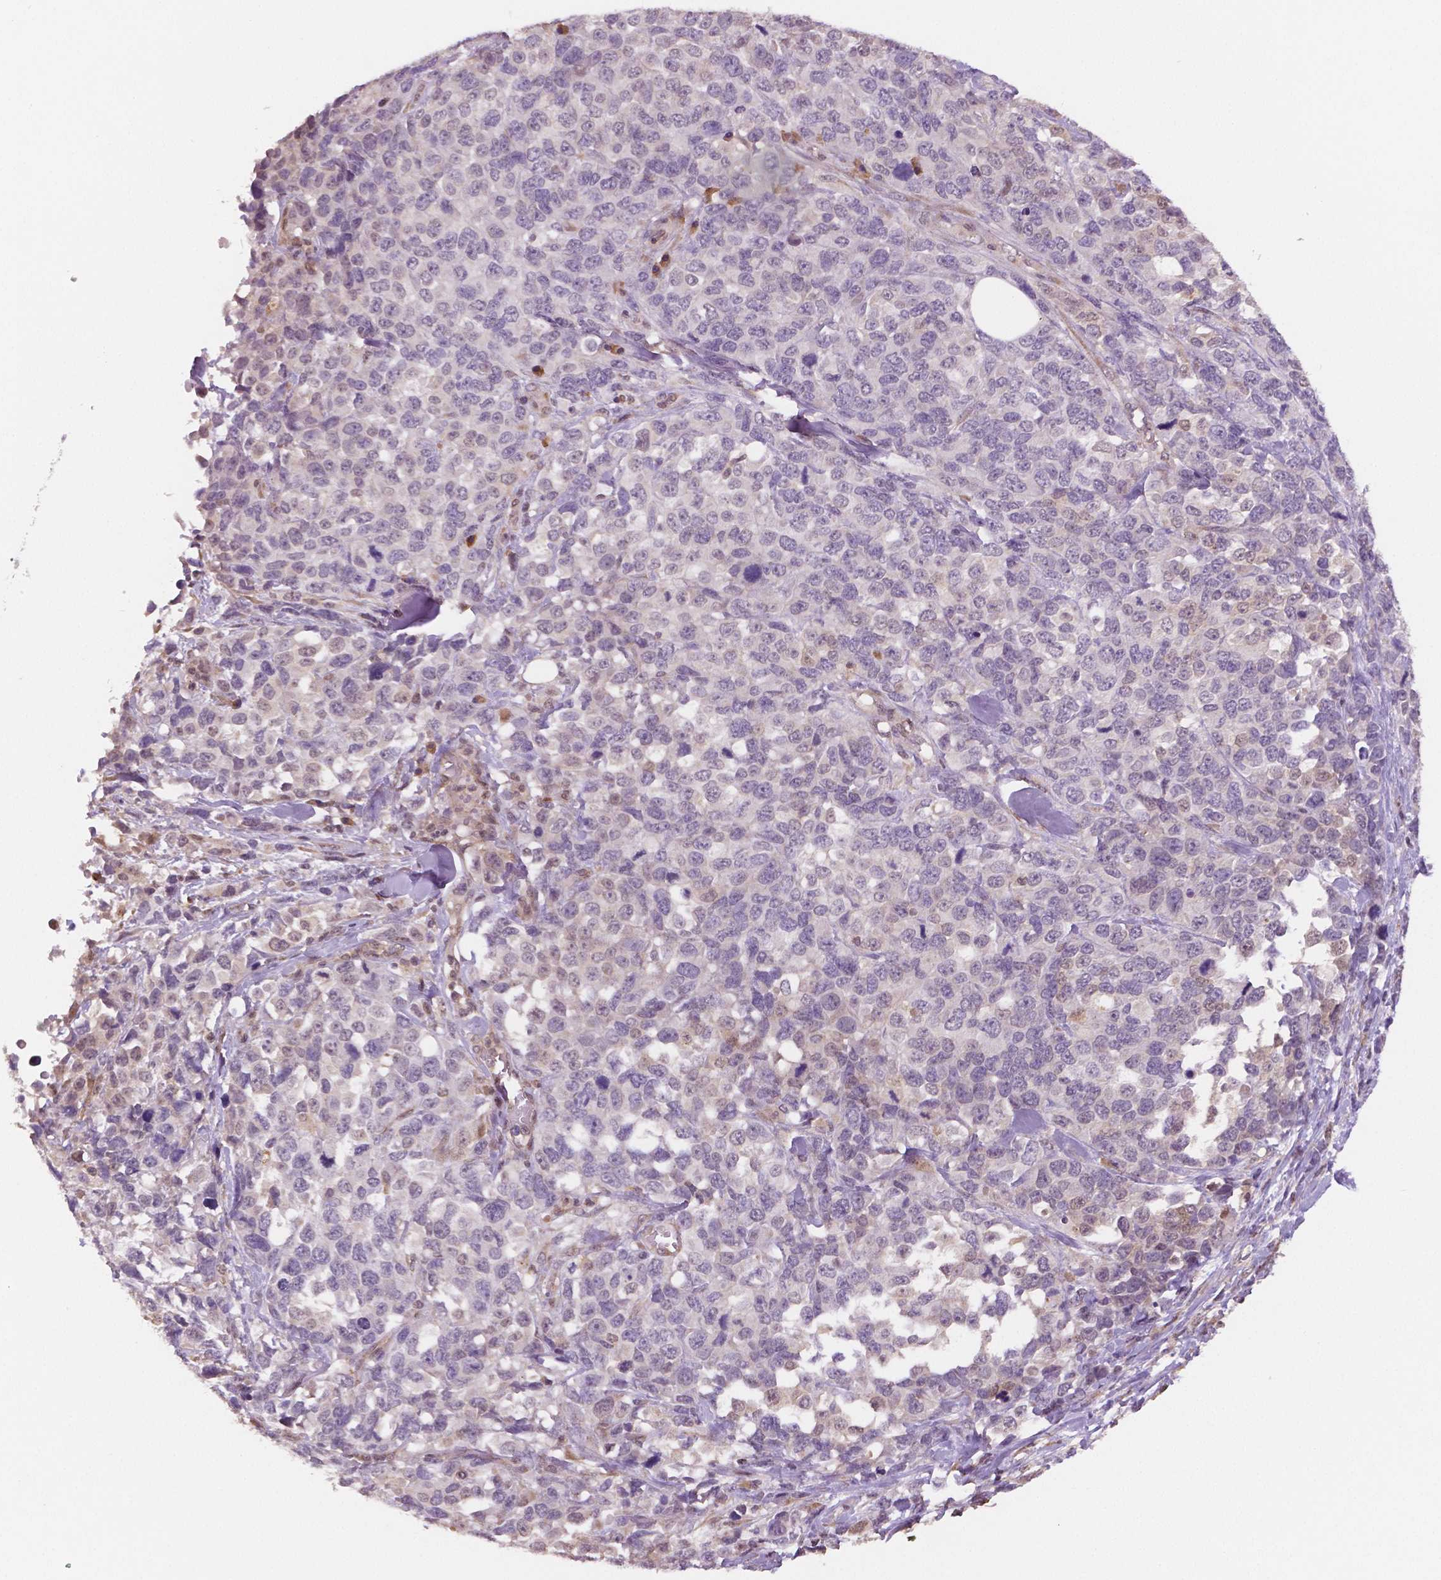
{"staining": {"intensity": "negative", "quantity": "none", "location": "none"}, "tissue": "melanoma", "cell_type": "Tumor cells", "image_type": "cancer", "snomed": [{"axis": "morphology", "description": "Malignant melanoma, Metastatic site"}, {"axis": "topography", "description": "Skin"}], "caption": "The histopathology image exhibits no significant positivity in tumor cells of malignant melanoma (metastatic site).", "gene": "STAT3", "patient": {"sex": "male", "age": 84}}